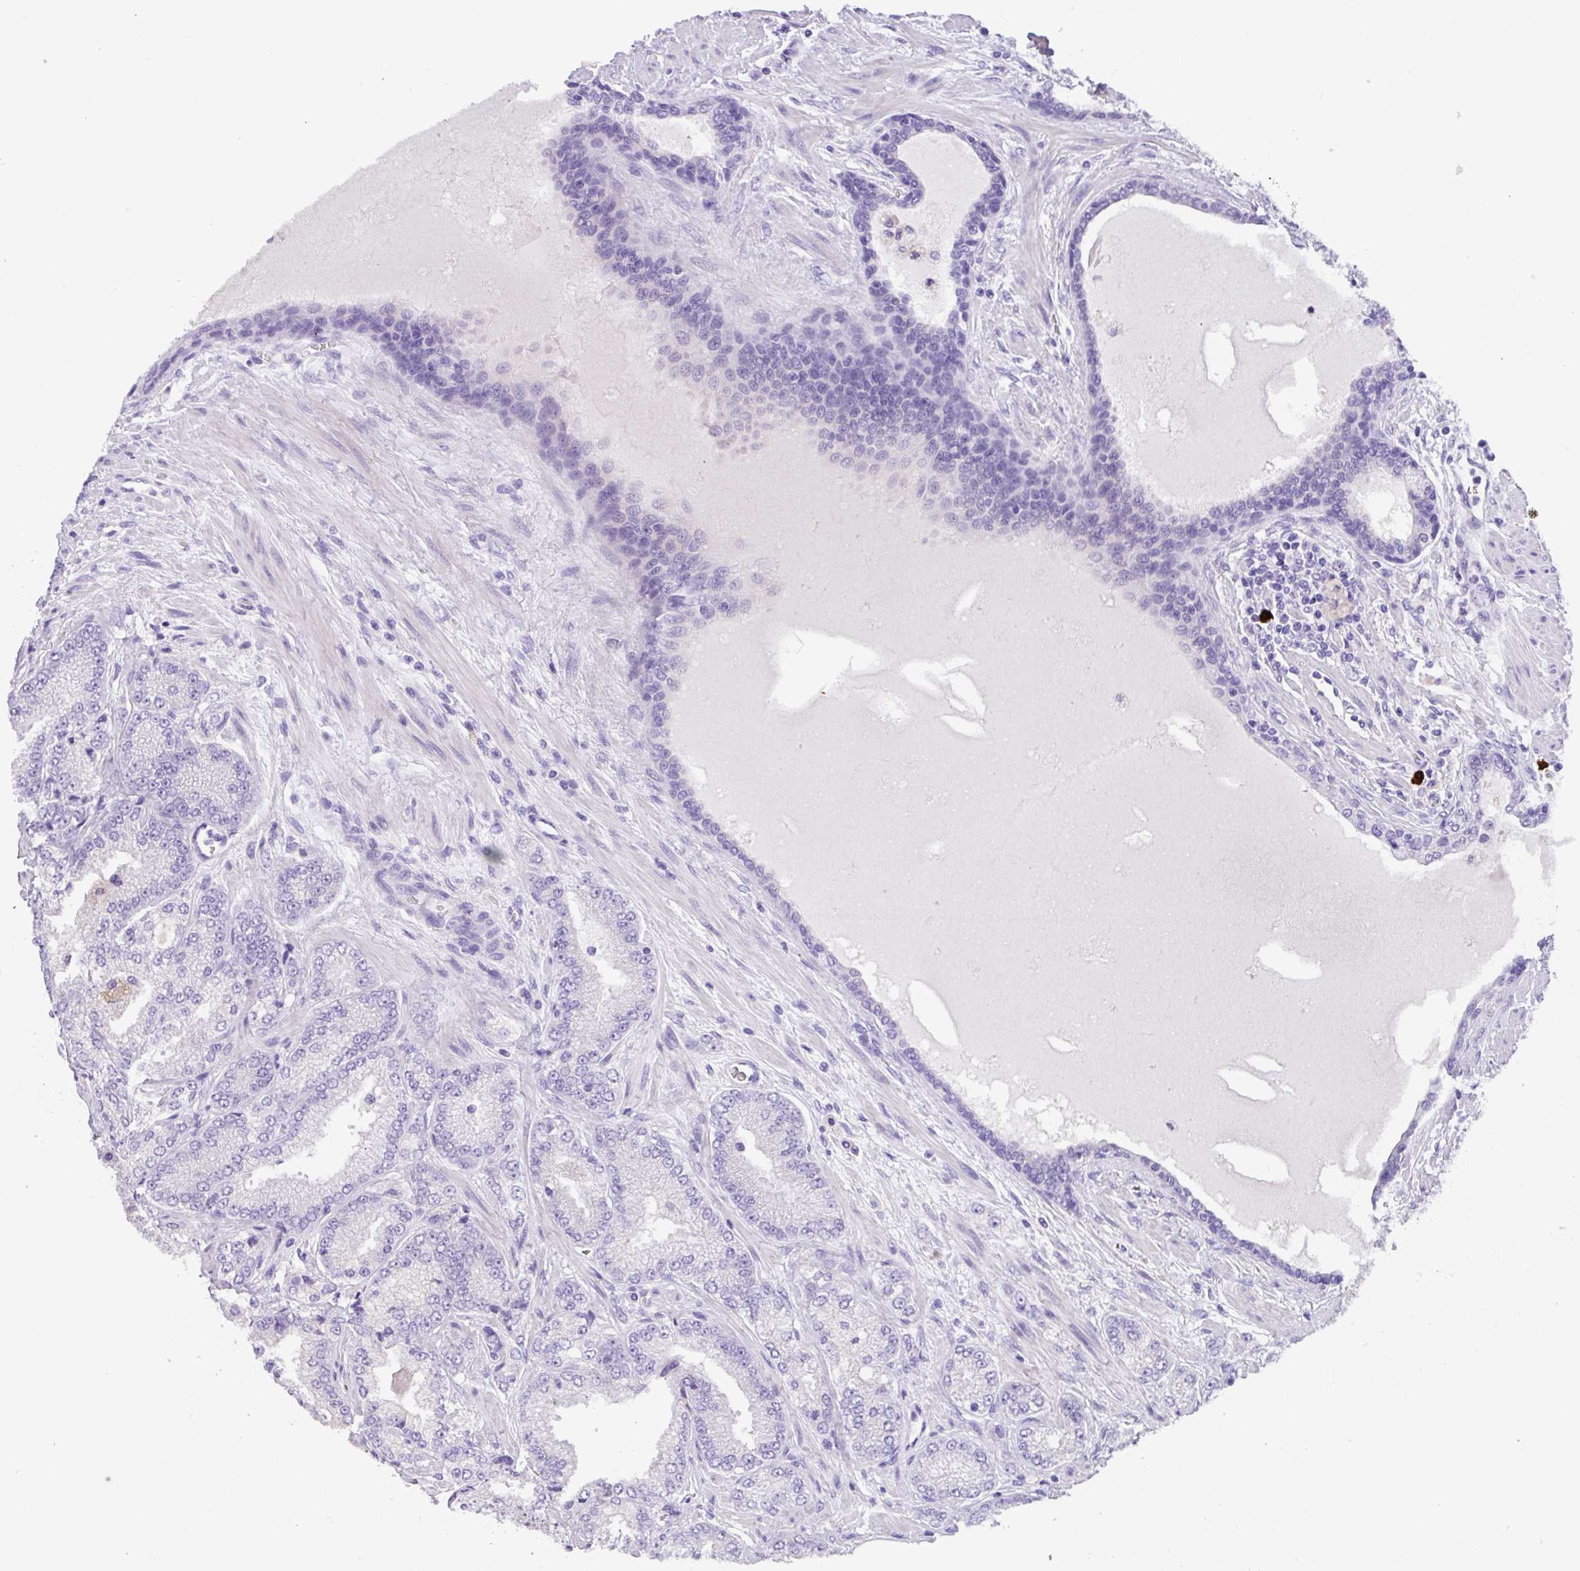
{"staining": {"intensity": "negative", "quantity": "none", "location": "none"}, "tissue": "prostate cancer", "cell_type": "Tumor cells", "image_type": "cancer", "snomed": [{"axis": "morphology", "description": "Adenocarcinoma, High grade"}, {"axis": "topography", "description": "Prostate"}], "caption": "Protein analysis of adenocarcinoma (high-grade) (prostate) reveals no significant expression in tumor cells.", "gene": "MRM2", "patient": {"sex": "male", "age": 68}}